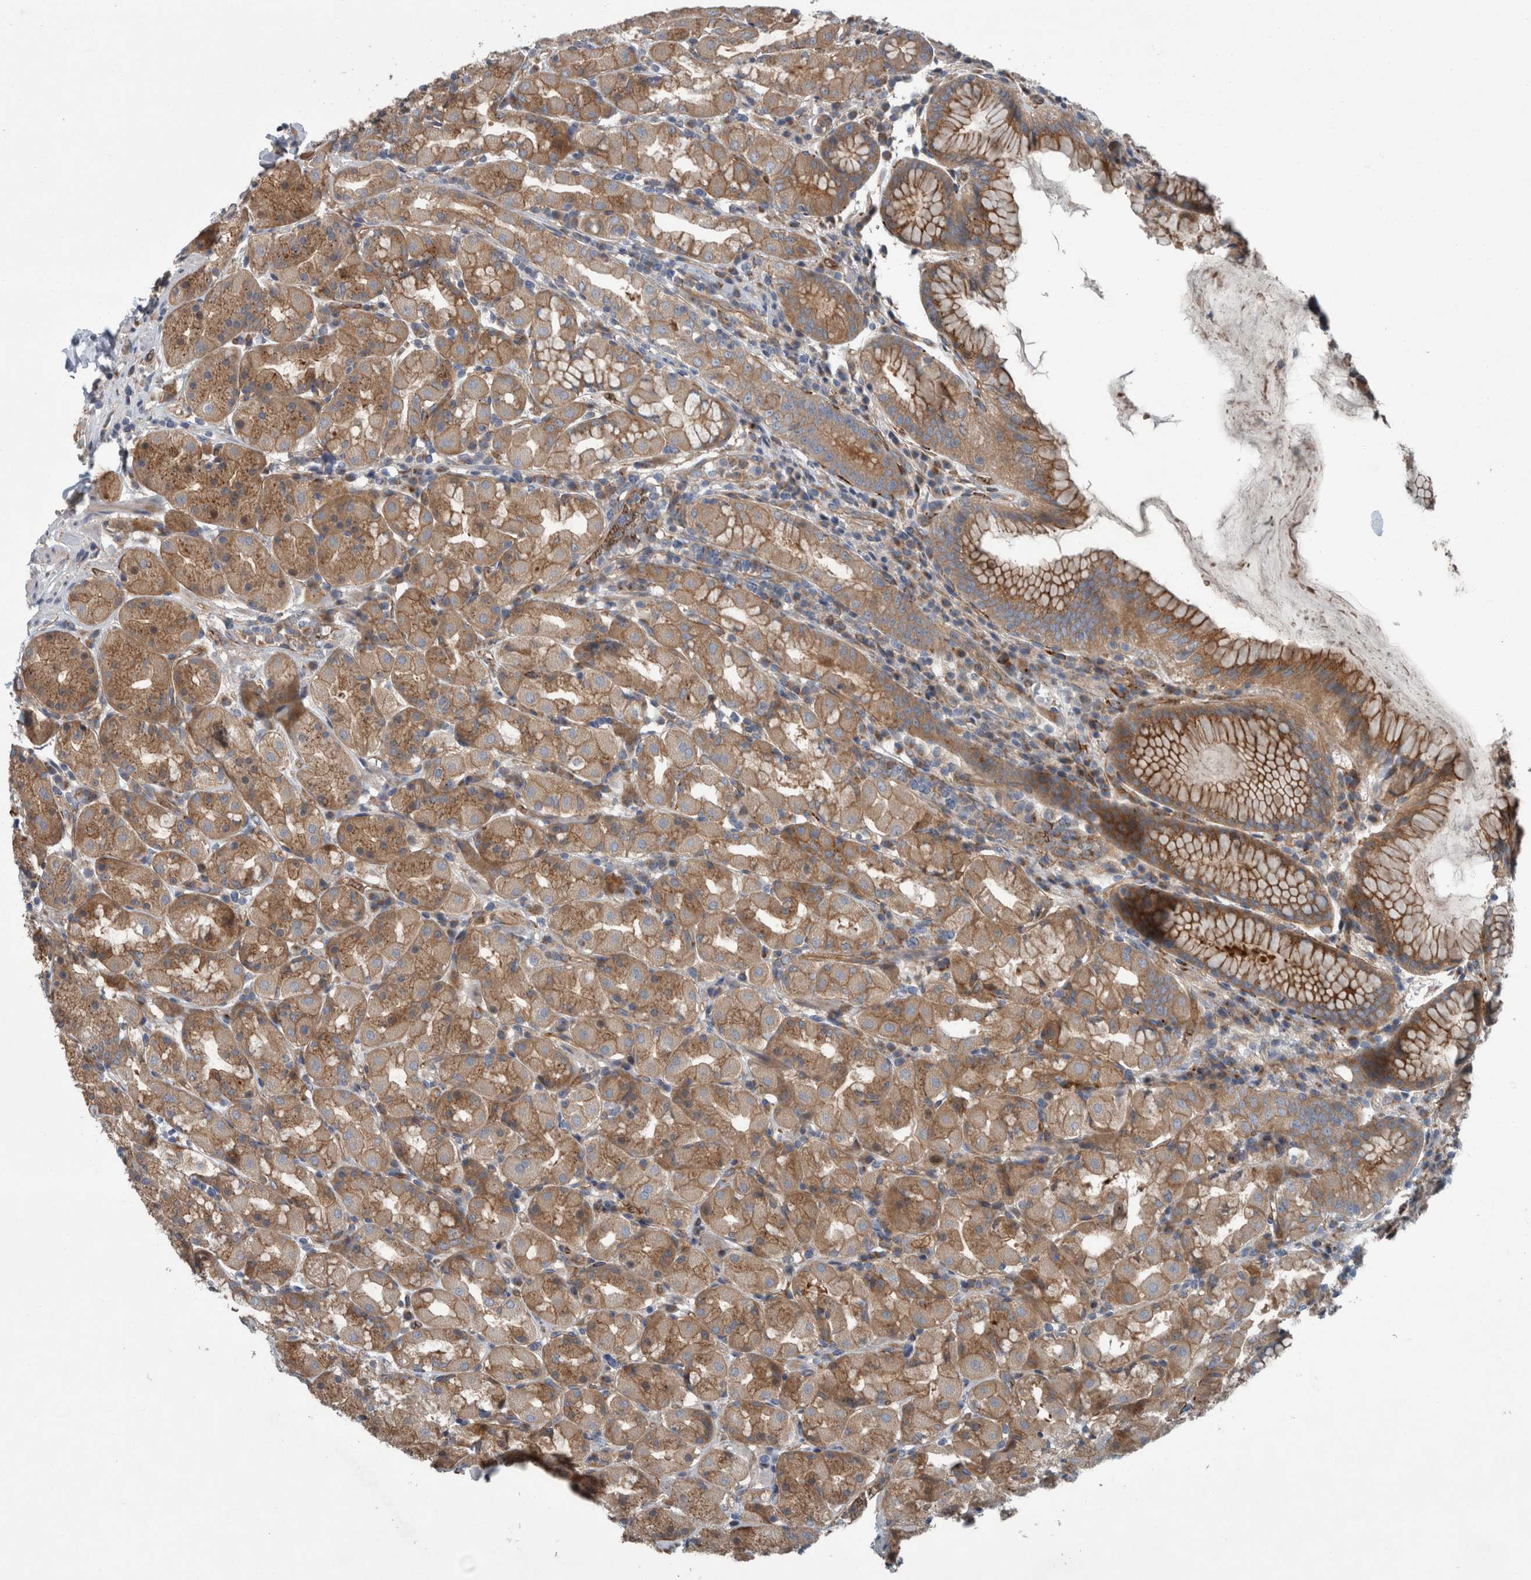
{"staining": {"intensity": "moderate", "quantity": ">75%", "location": "cytoplasmic/membranous"}, "tissue": "stomach", "cell_type": "Glandular cells", "image_type": "normal", "snomed": [{"axis": "morphology", "description": "Normal tissue, NOS"}, {"axis": "topography", "description": "Stomach, lower"}], "caption": "This image reveals IHC staining of normal stomach, with medium moderate cytoplasmic/membranous positivity in approximately >75% of glandular cells.", "gene": "GLT8D2", "patient": {"sex": "female", "age": 56}}